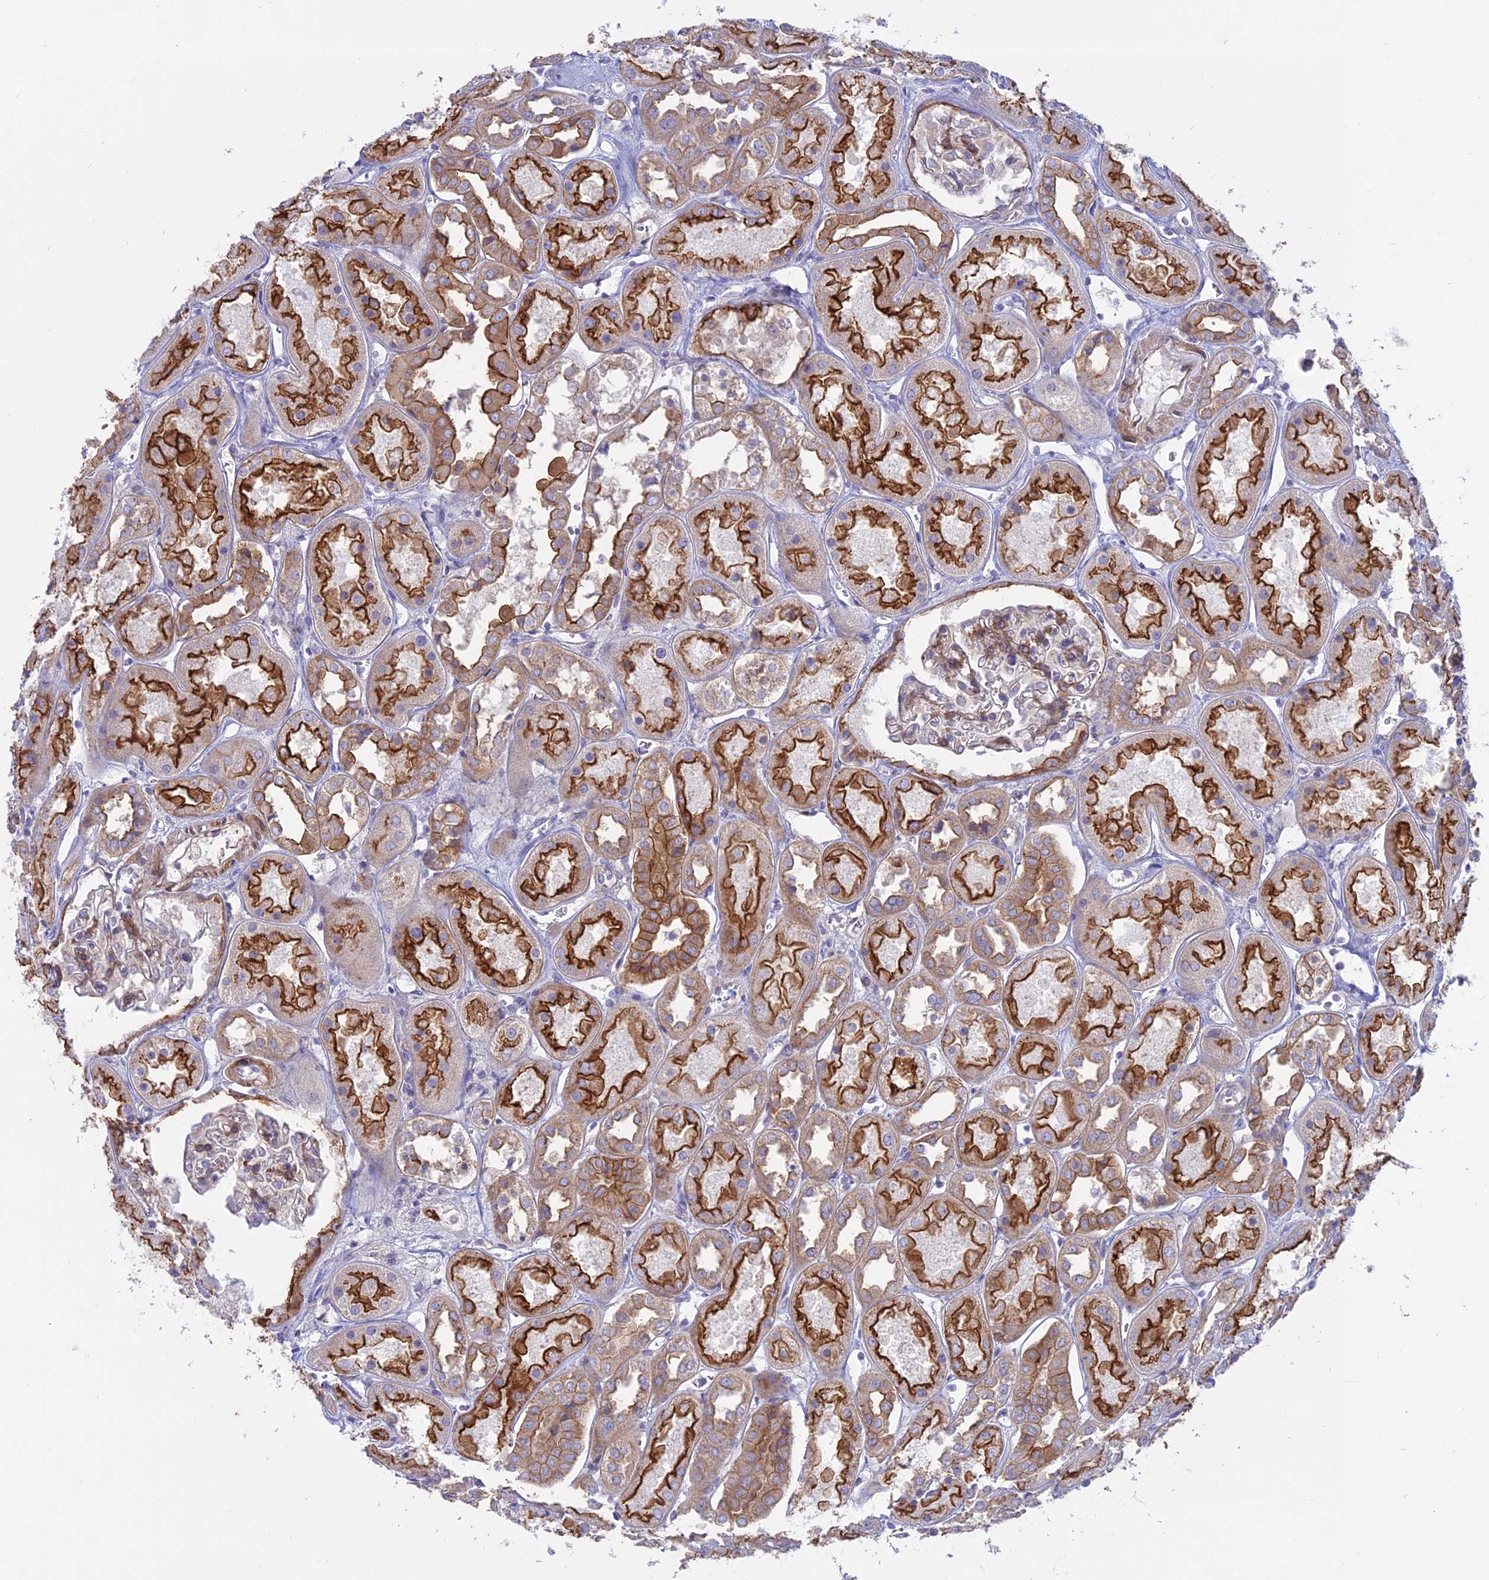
{"staining": {"intensity": "moderate", "quantity": "<25%", "location": "cytoplasmic/membranous"}, "tissue": "kidney", "cell_type": "Cells in glomeruli", "image_type": "normal", "snomed": [{"axis": "morphology", "description": "Normal tissue, NOS"}, {"axis": "topography", "description": "Kidney"}], "caption": "Moderate cytoplasmic/membranous protein positivity is seen in about <25% of cells in glomeruli in kidney.", "gene": "MYO5B", "patient": {"sex": "male", "age": 70}}